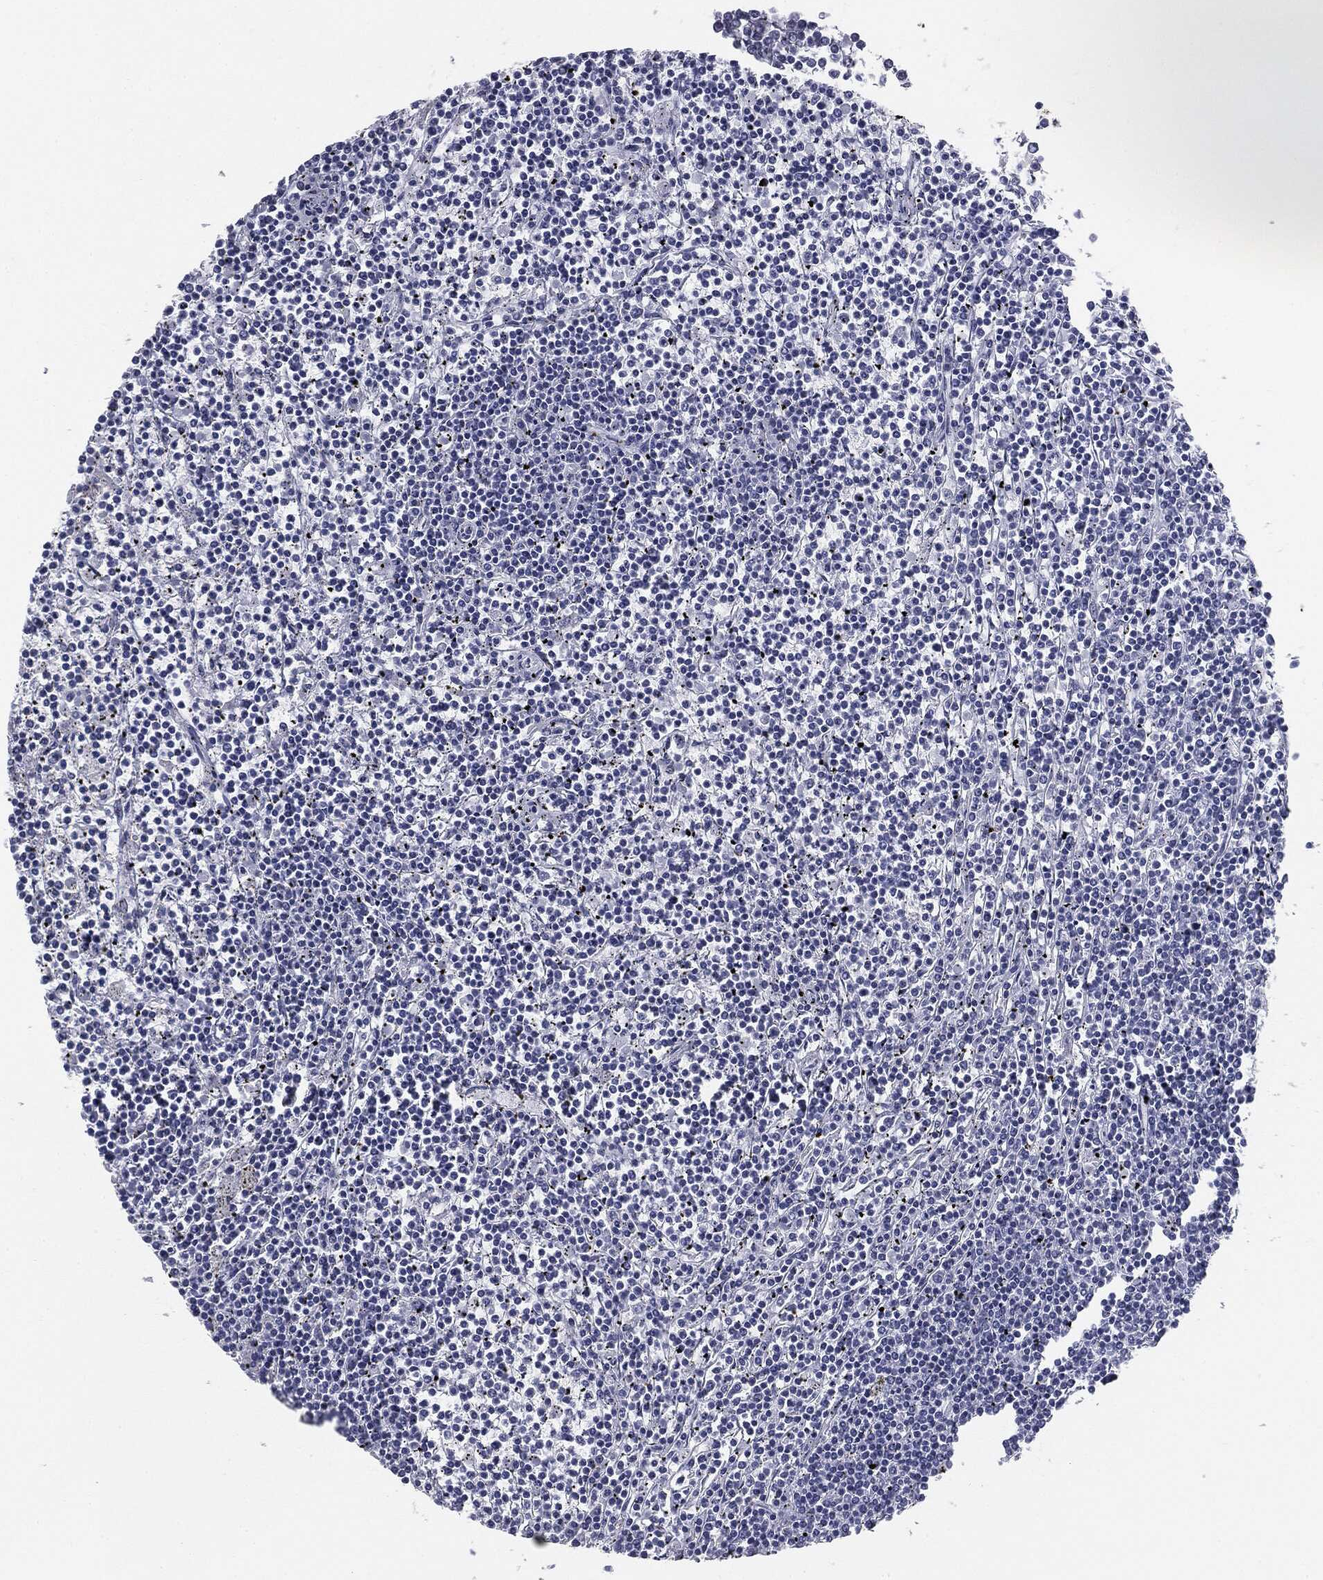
{"staining": {"intensity": "negative", "quantity": "none", "location": "none"}, "tissue": "lymphoma", "cell_type": "Tumor cells", "image_type": "cancer", "snomed": [{"axis": "morphology", "description": "Malignant lymphoma, non-Hodgkin's type, Low grade"}, {"axis": "topography", "description": "Spleen"}], "caption": "A micrograph of low-grade malignant lymphoma, non-Hodgkin's type stained for a protein reveals no brown staining in tumor cells.", "gene": "TPO", "patient": {"sex": "female", "age": 19}}